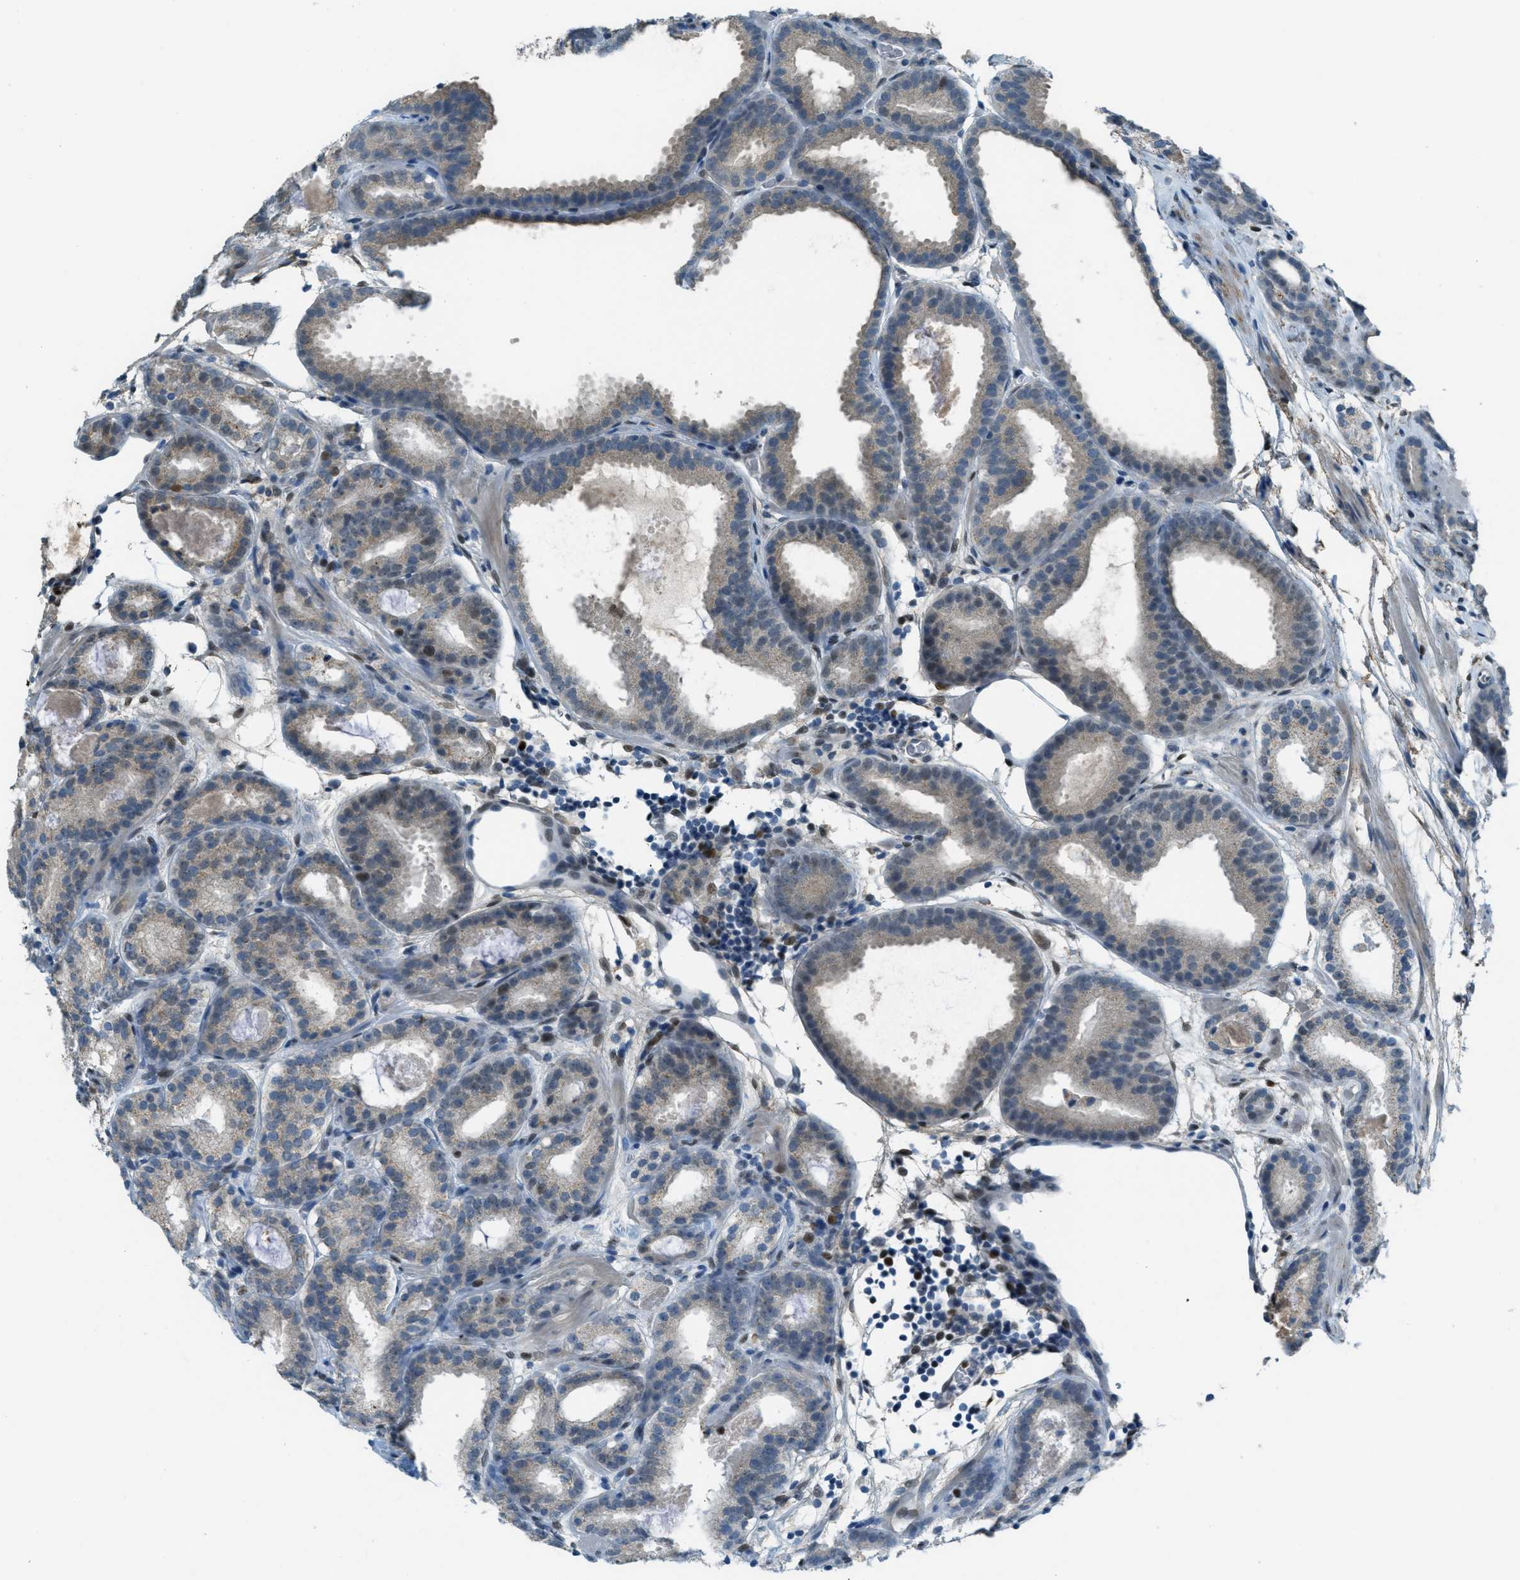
{"staining": {"intensity": "weak", "quantity": "25%-75%", "location": "cytoplasmic/membranous"}, "tissue": "prostate cancer", "cell_type": "Tumor cells", "image_type": "cancer", "snomed": [{"axis": "morphology", "description": "Adenocarcinoma, Low grade"}, {"axis": "topography", "description": "Prostate"}], "caption": "Protein analysis of prostate low-grade adenocarcinoma tissue shows weak cytoplasmic/membranous positivity in about 25%-75% of tumor cells. Immunohistochemistry stains the protein of interest in brown and the nuclei are stained blue.", "gene": "TCF3", "patient": {"sex": "male", "age": 69}}